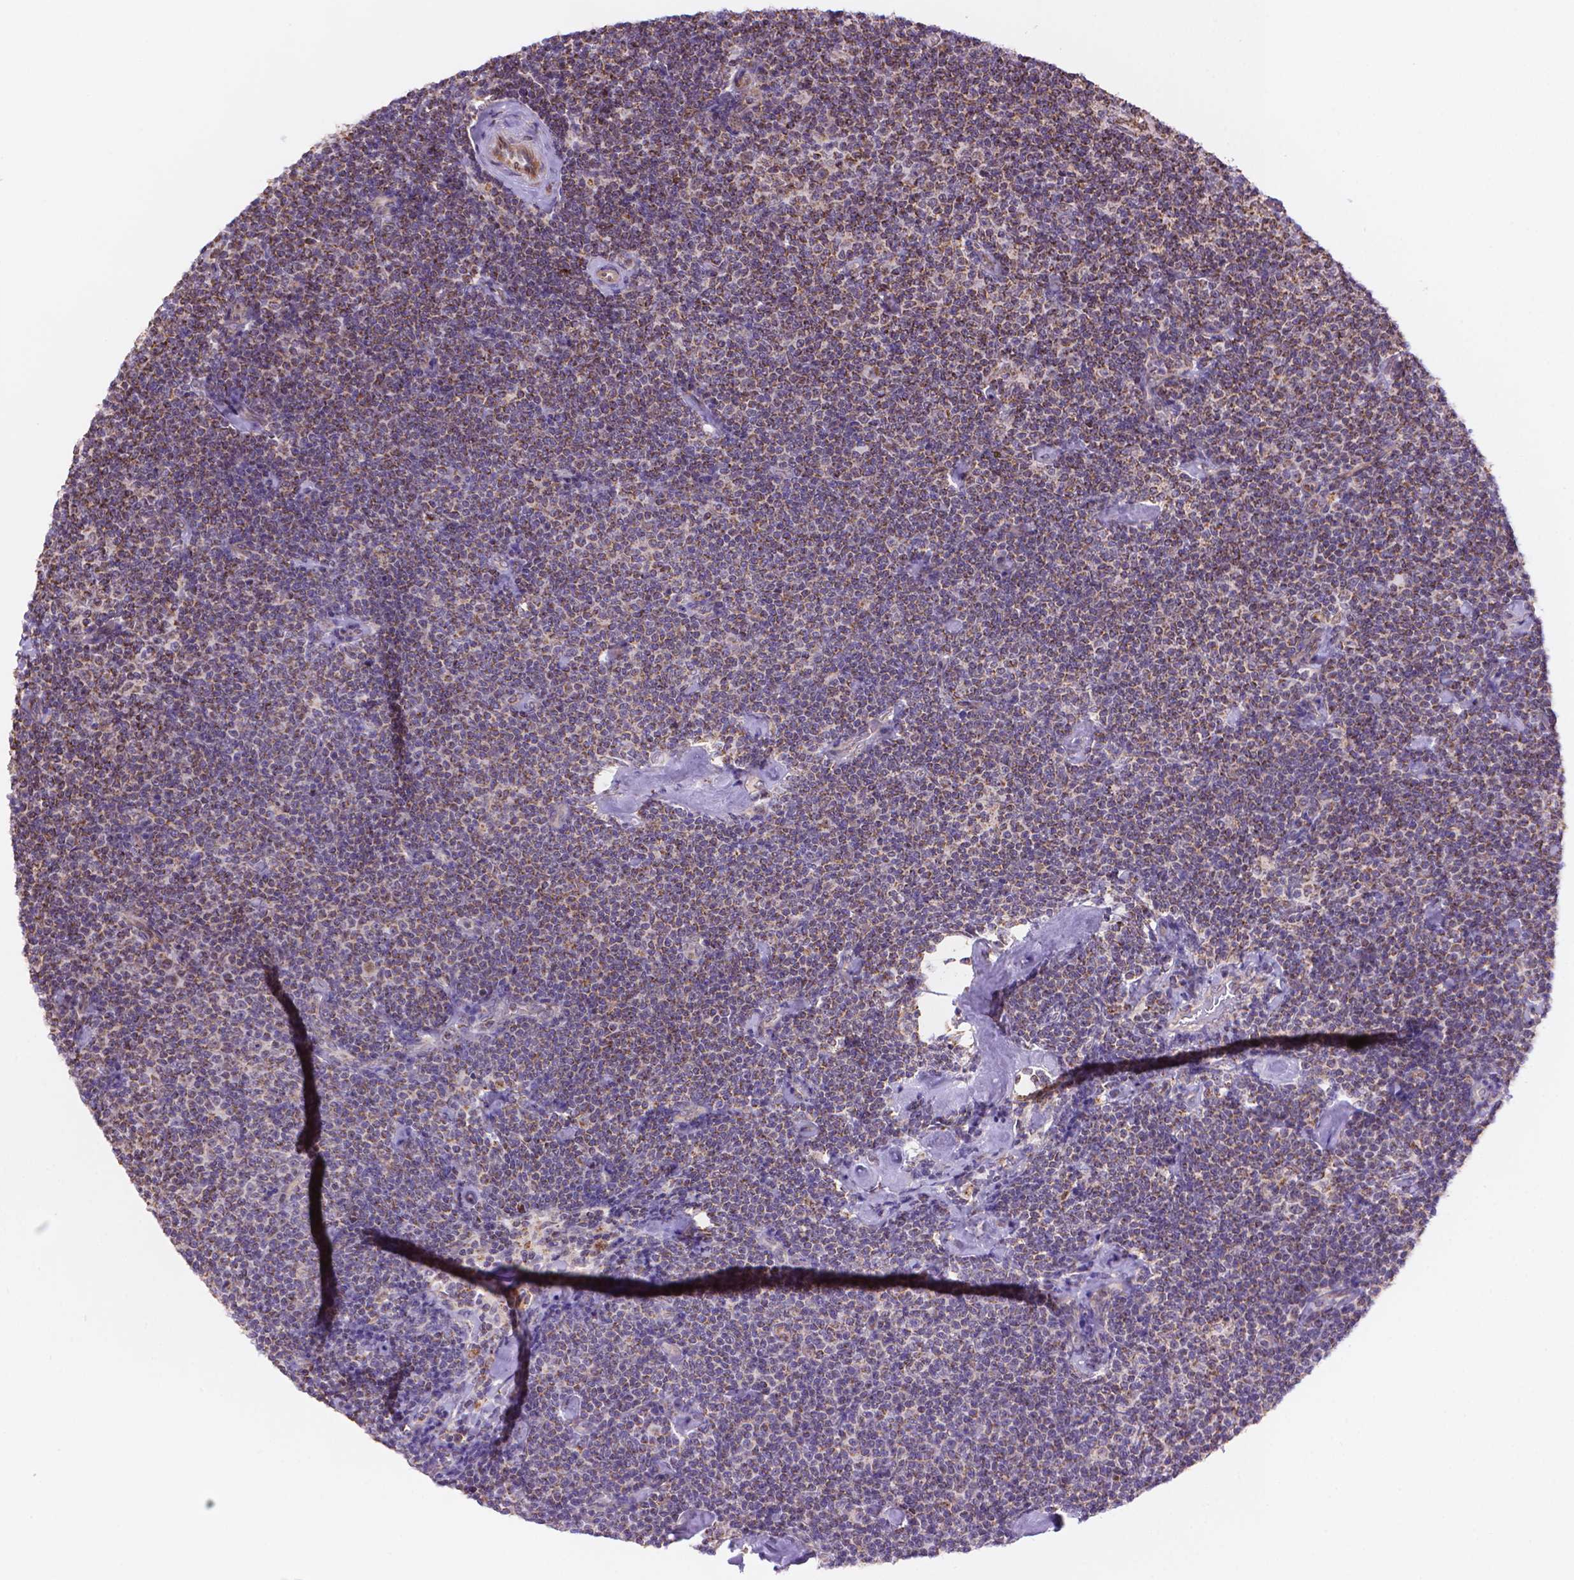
{"staining": {"intensity": "moderate", "quantity": ">75%", "location": "cytoplasmic/membranous"}, "tissue": "lymphoma", "cell_type": "Tumor cells", "image_type": "cancer", "snomed": [{"axis": "morphology", "description": "Malignant lymphoma, non-Hodgkin's type, Low grade"}, {"axis": "topography", "description": "Lymph node"}], "caption": "This is an image of immunohistochemistry (IHC) staining of low-grade malignant lymphoma, non-Hodgkin's type, which shows moderate staining in the cytoplasmic/membranous of tumor cells.", "gene": "CYYR1", "patient": {"sex": "male", "age": 81}}